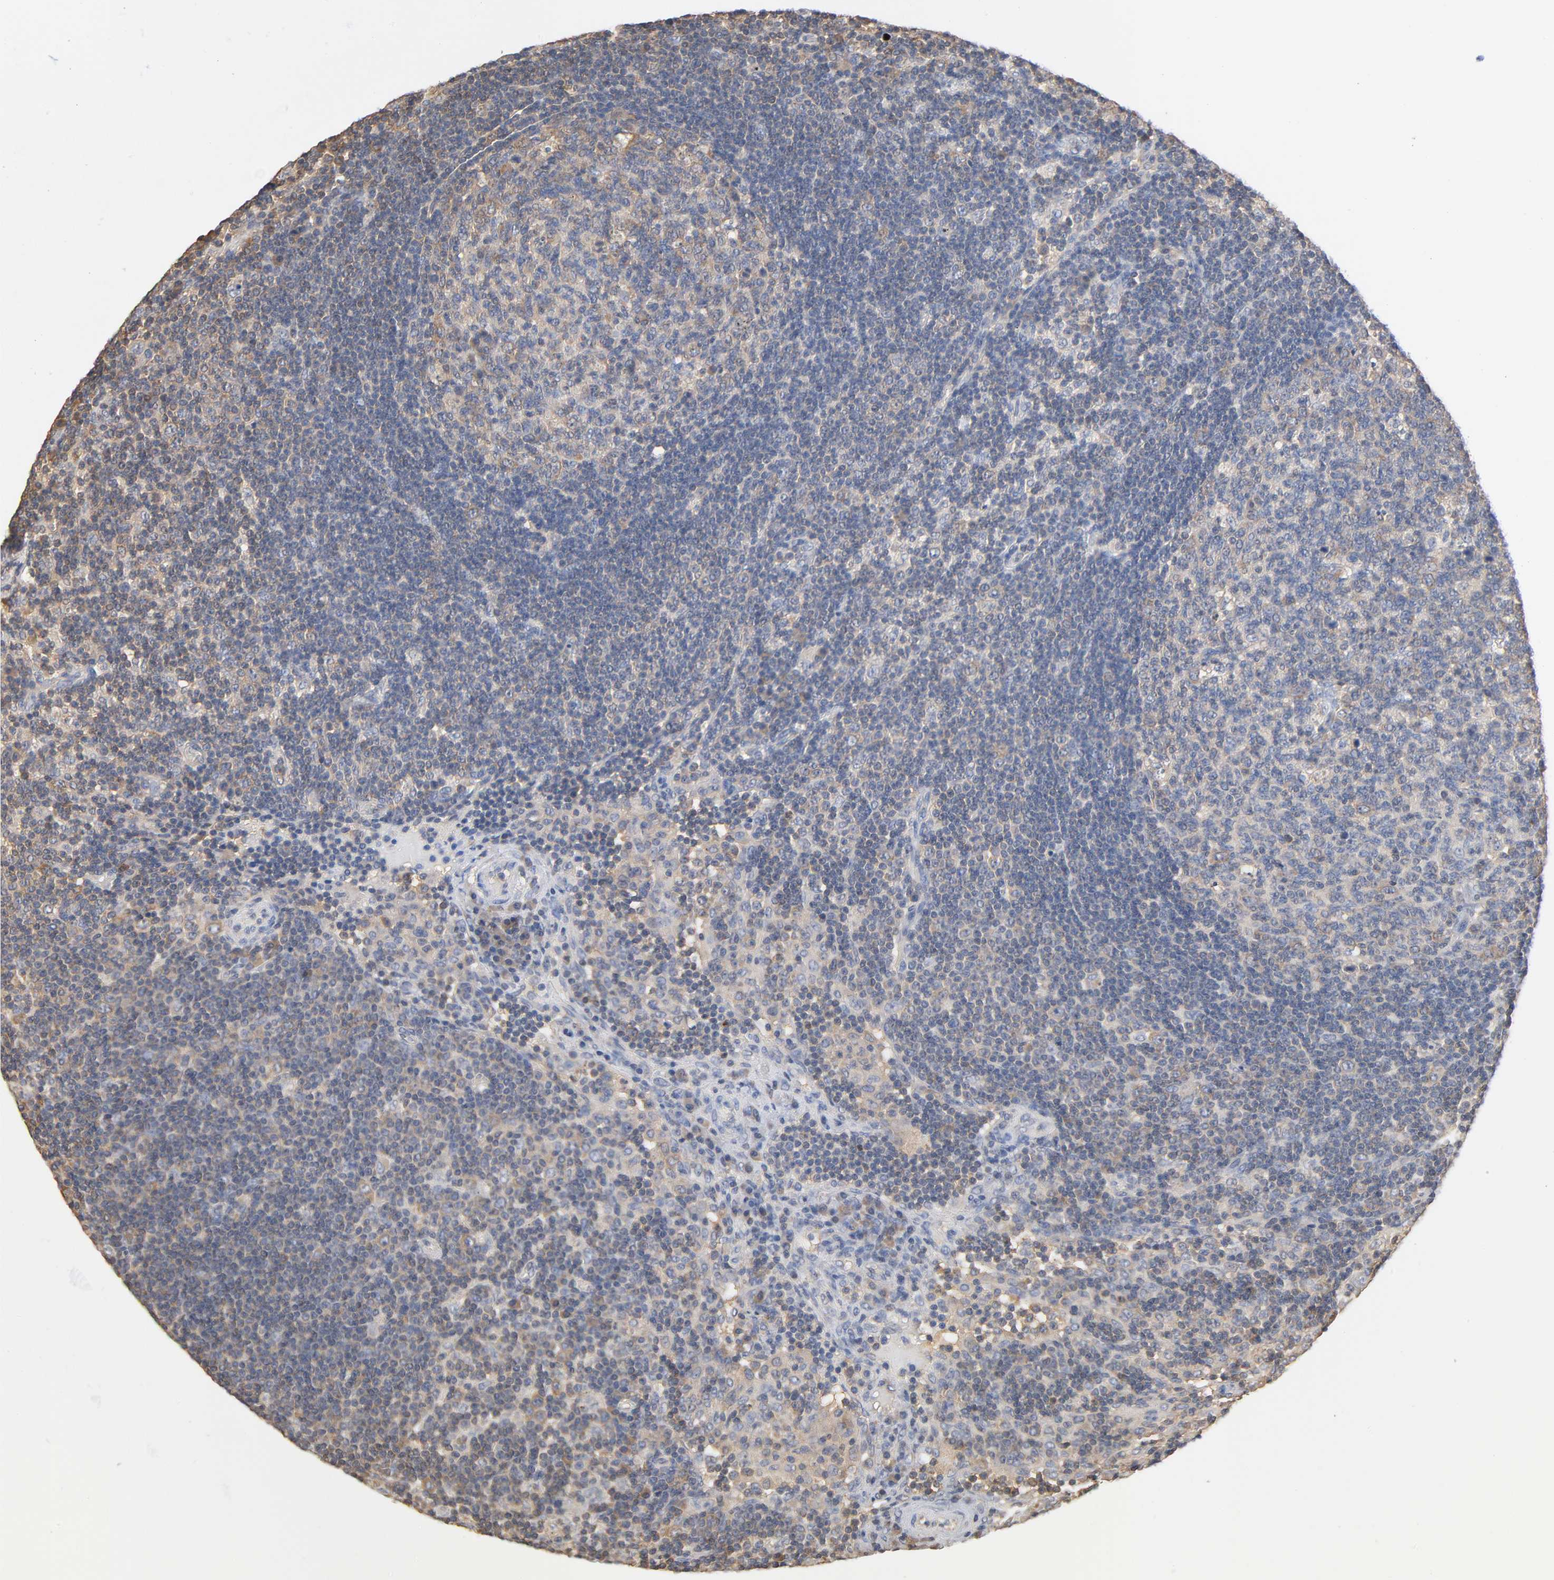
{"staining": {"intensity": "moderate", "quantity": ">75%", "location": "cytoplasmic/membranous"}, "tissue": "lymph node", "cell_type": "Germinal center cells", "image_type": "normal", "snomed": [{"axis": "morphology", "description": "Normal tissue, NOS"}, {"axis": "morphology", "description": "Squamous cell carcinoma, metastatic, NOS"}, {"axis": "topography", "description": "Lymph node"}], "caption": "Immunohistochemistry image of normal lymph node stained for a protein (brown), which shows medium levels of moderate cytoplasmic/membranous positivity in approximately >75% of germinal center cells.", "gene": "ALDOA", "patient": {"sex": "female", "age": 53}}